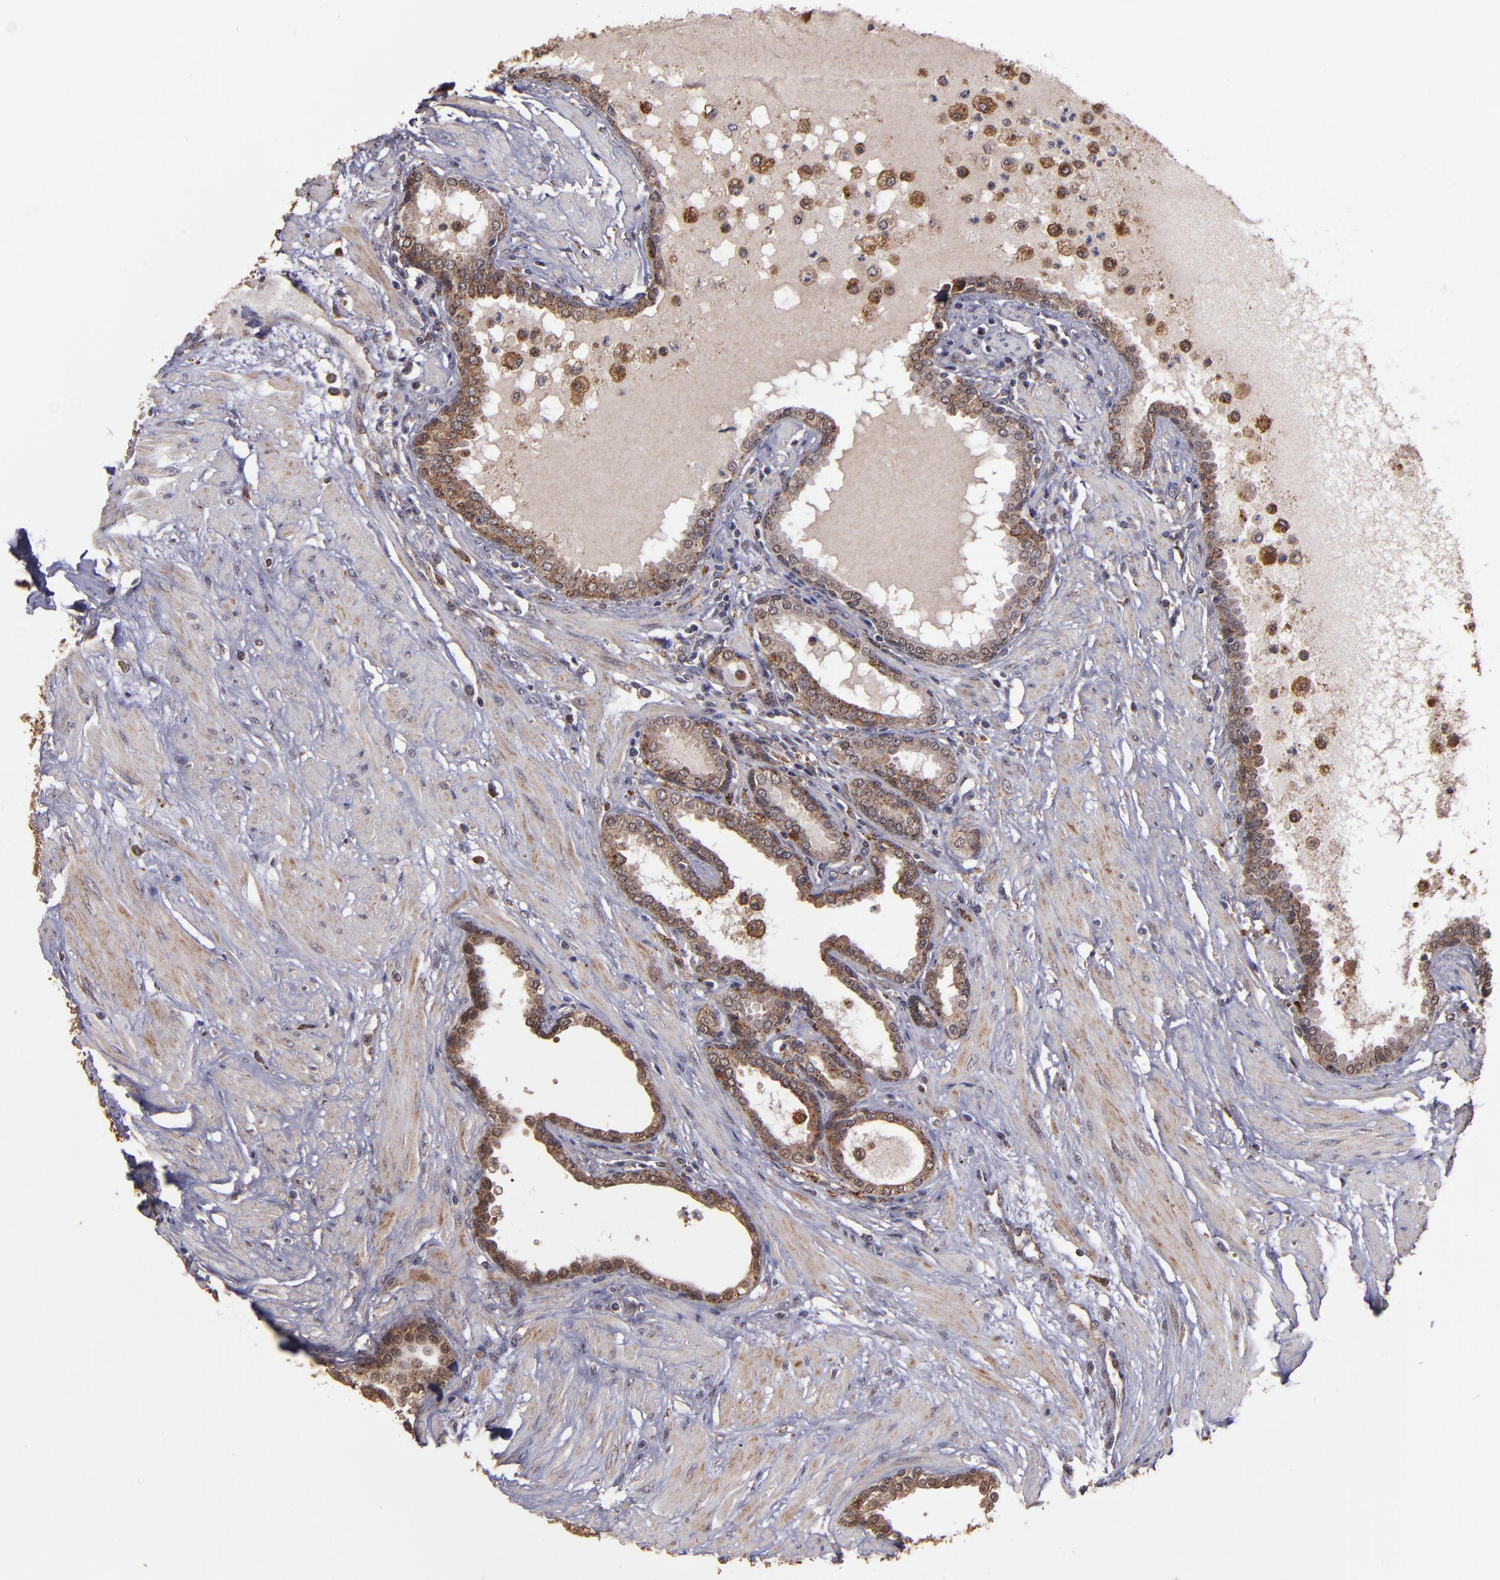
{"staining": {"intensity": "moderate", "quantity": ">75%", "location": "cytoplasmic/membranous,nuclear"}, "tissue": "prostate", "cell_type": "Glandular cells", "image_type": "normal", "snomed": [{"axis": "morphology", "description": "Normal tissue, NOS"}, {"axis": "topography", "description": "Prostate"}], "caption": "IHC staining of benign prostate, which demonstrates medium levels of moderate cytoplasmic/membranous,nuclear staining in about >75% of glandular cells indicating moderate cytoplasmic/membranous,nuclear protein expression. The staining was performed using DAB (brown) for protein detection and nuclei were counterstained in hematoxylin (blue).", "gene": "SIPA1L1", "patient": {"sex": "male", "age": 64}}